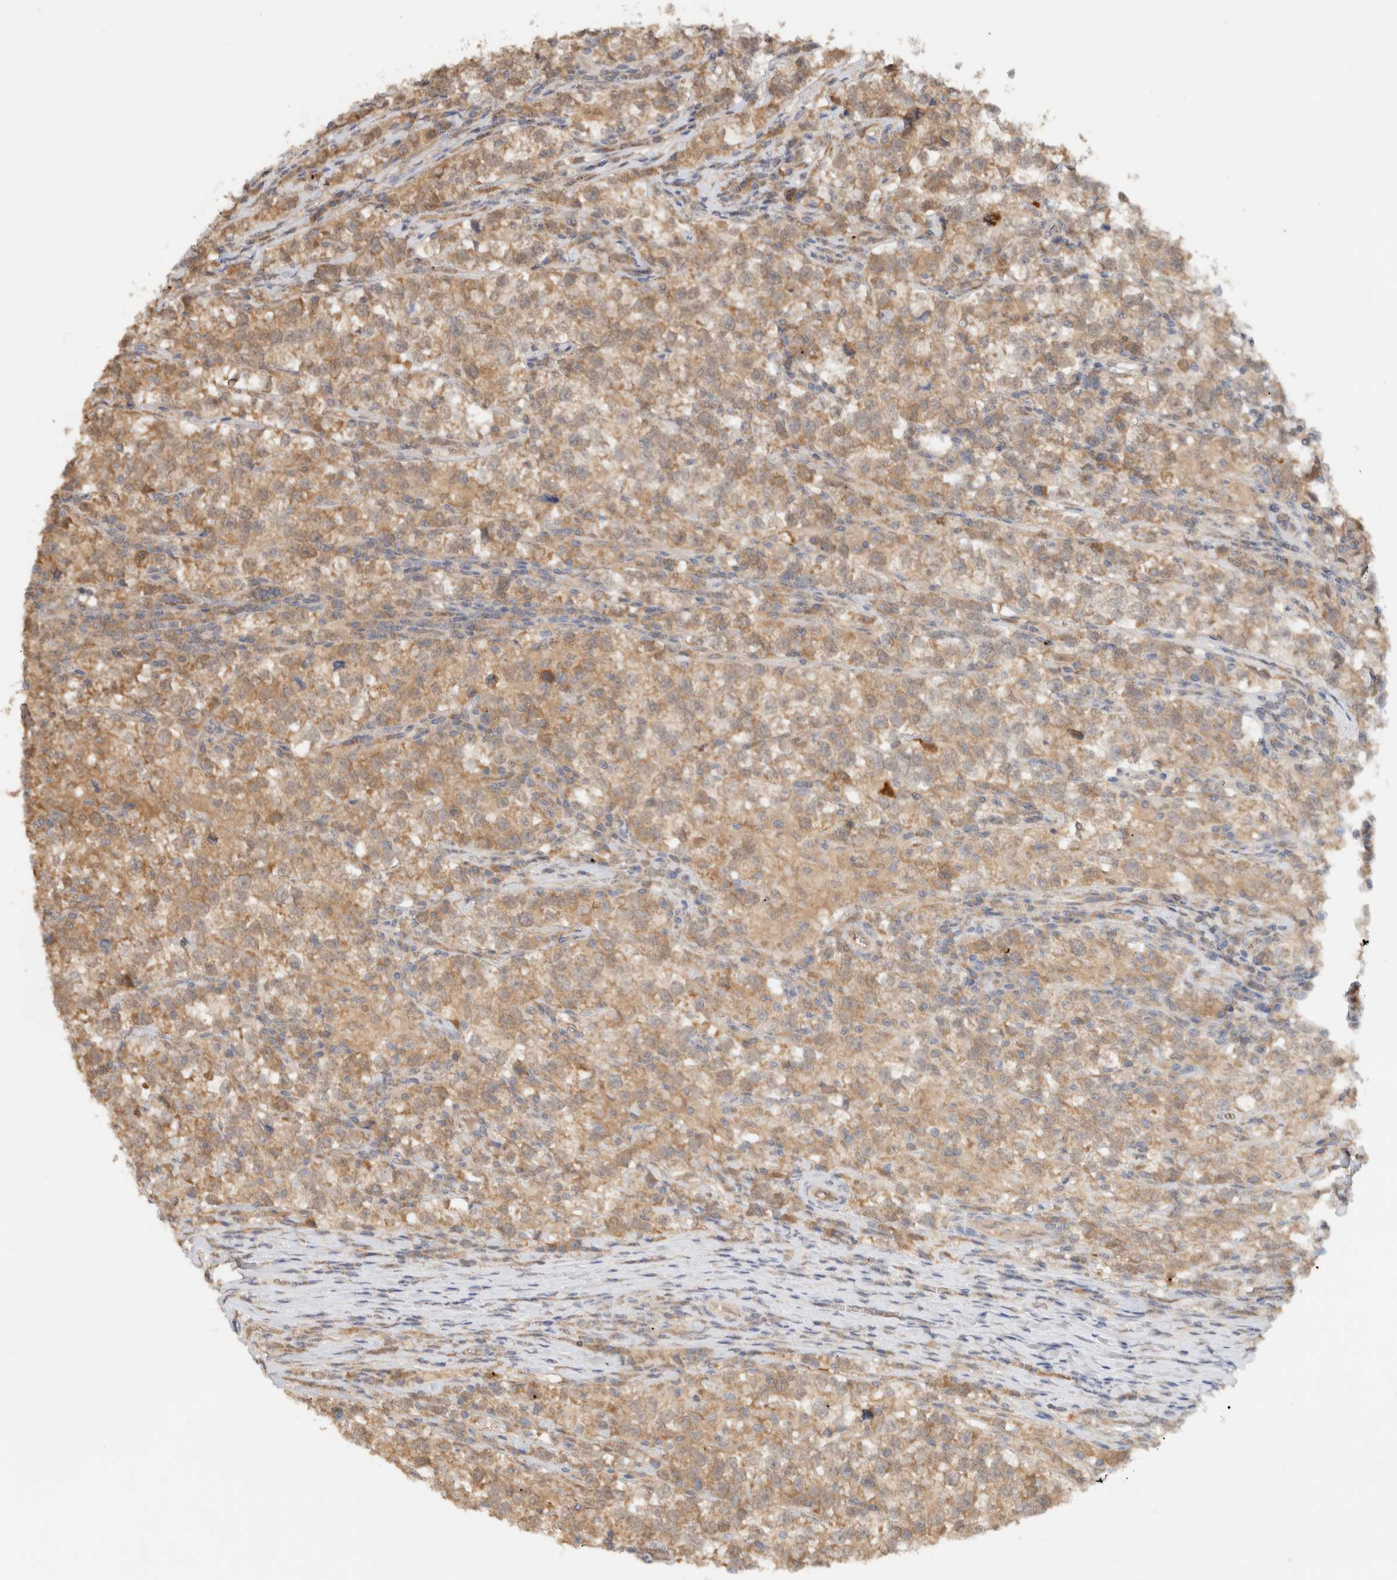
{"staining": {"intensity": "moderate", "quantity": ">75%", "location": "cytoplasmic/membranous"}, "tissue": "testis cancer", "cell_type": "Tumor cells", "image_type": "cancer", "snomed": [{"axis": "morphology", "description": "Normal tissue, NOS"}, {"axis": "morphology", "description": "Seminoma, NOS"}, {"axis": "topography", "description": "Testis"}], "caption": "IHC staining of testis cancer (seminoma), which demonstrates medium levels of moderate cytoplasmic/membranous expression in approximately >75% of tumor cells indicating moderate cytoplasmic/membranous protein expression. The staining was performed using DAB (brown) for protein detection and nuclei were counterstained in hematoxylin (blue).", "gene": "CA13", "patient": {"sex": "male", "age": 43}}